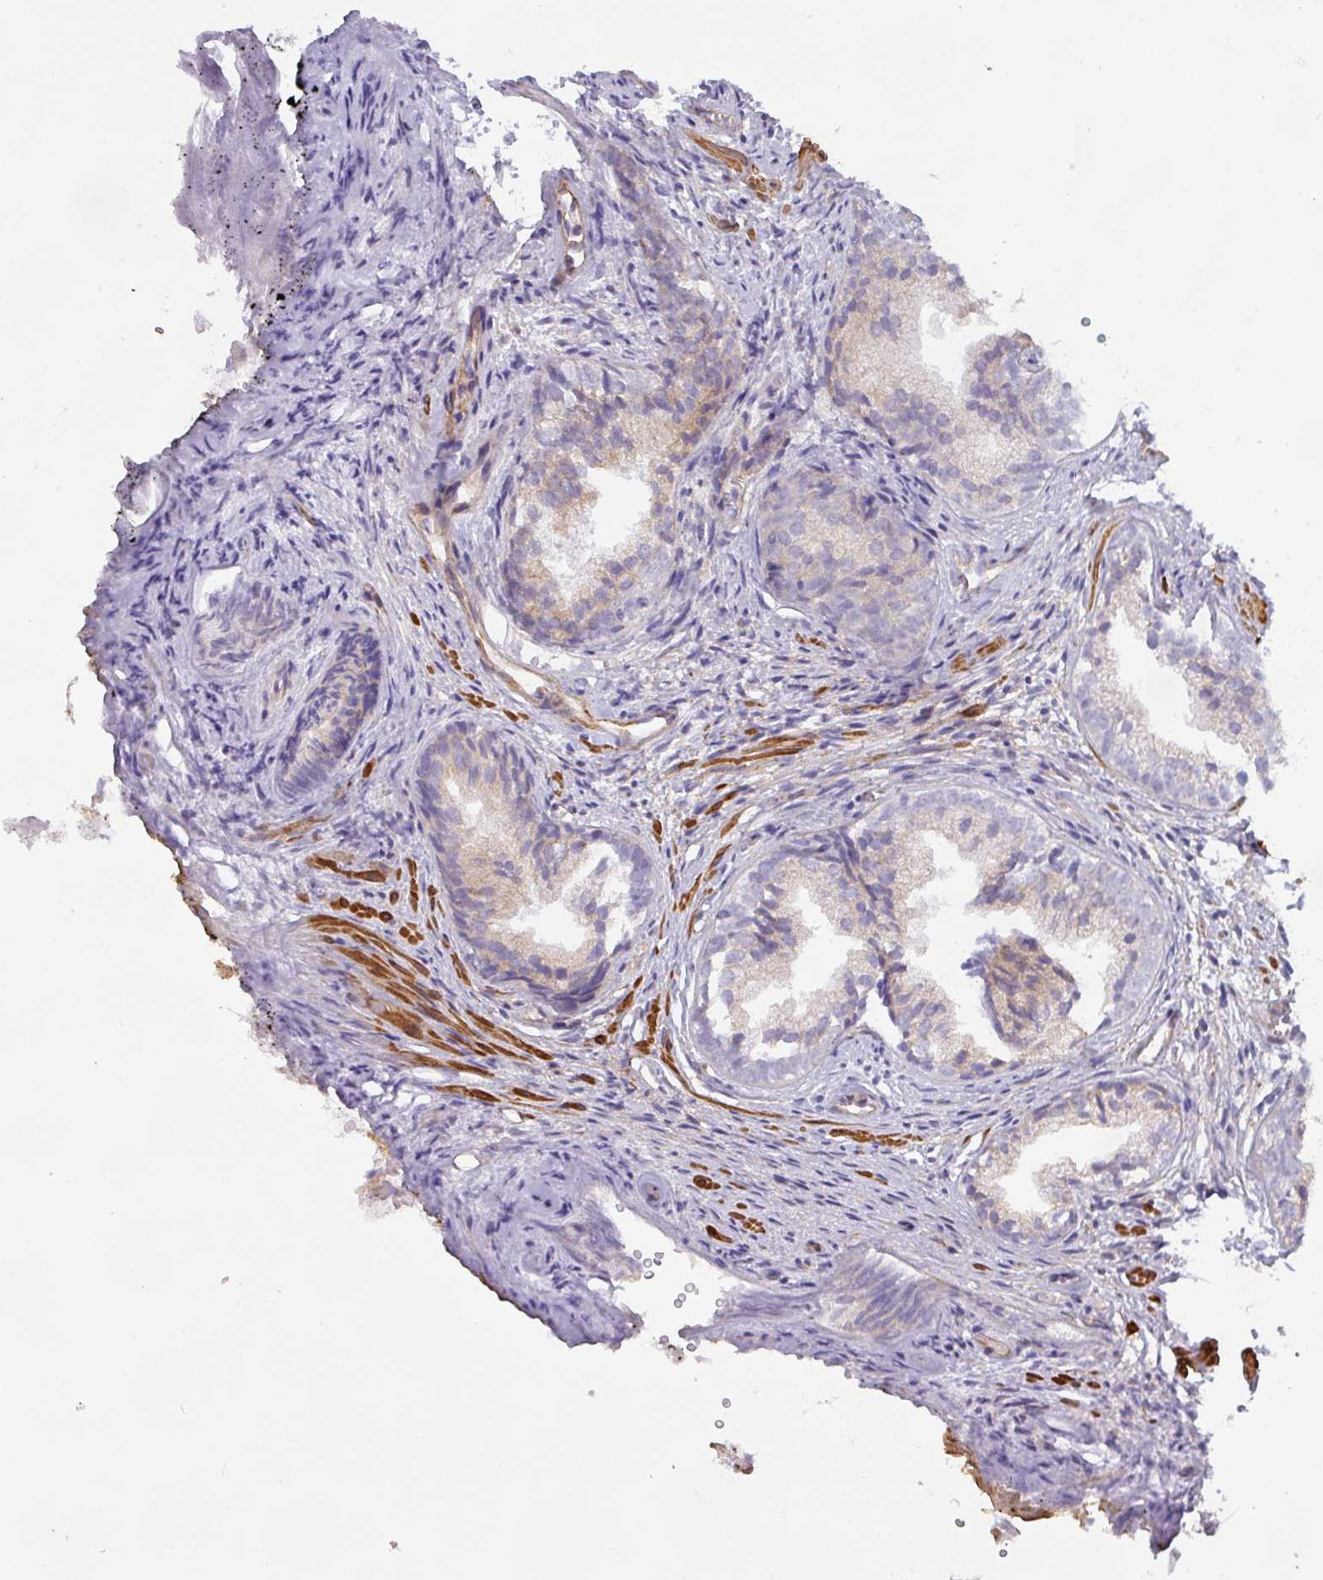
{"staining": {"intensity": "weak", "quantity": "<25%", "location": "cytoplasmic/membranous"}, "tissue": "prostate", "cell_type": "Glandular cells", "image_type": "normal", "snomed": [{"axis": "morphology", "description": "Normal tissue, NOS"}, {"axis": "topography", "description": "Prostate"}], "caption": "The photomicrograph exhibits no significant staining in glandular cells of prostate.", "gene": "LRRC41", "patient": {"sex": "male", "age": 76}}